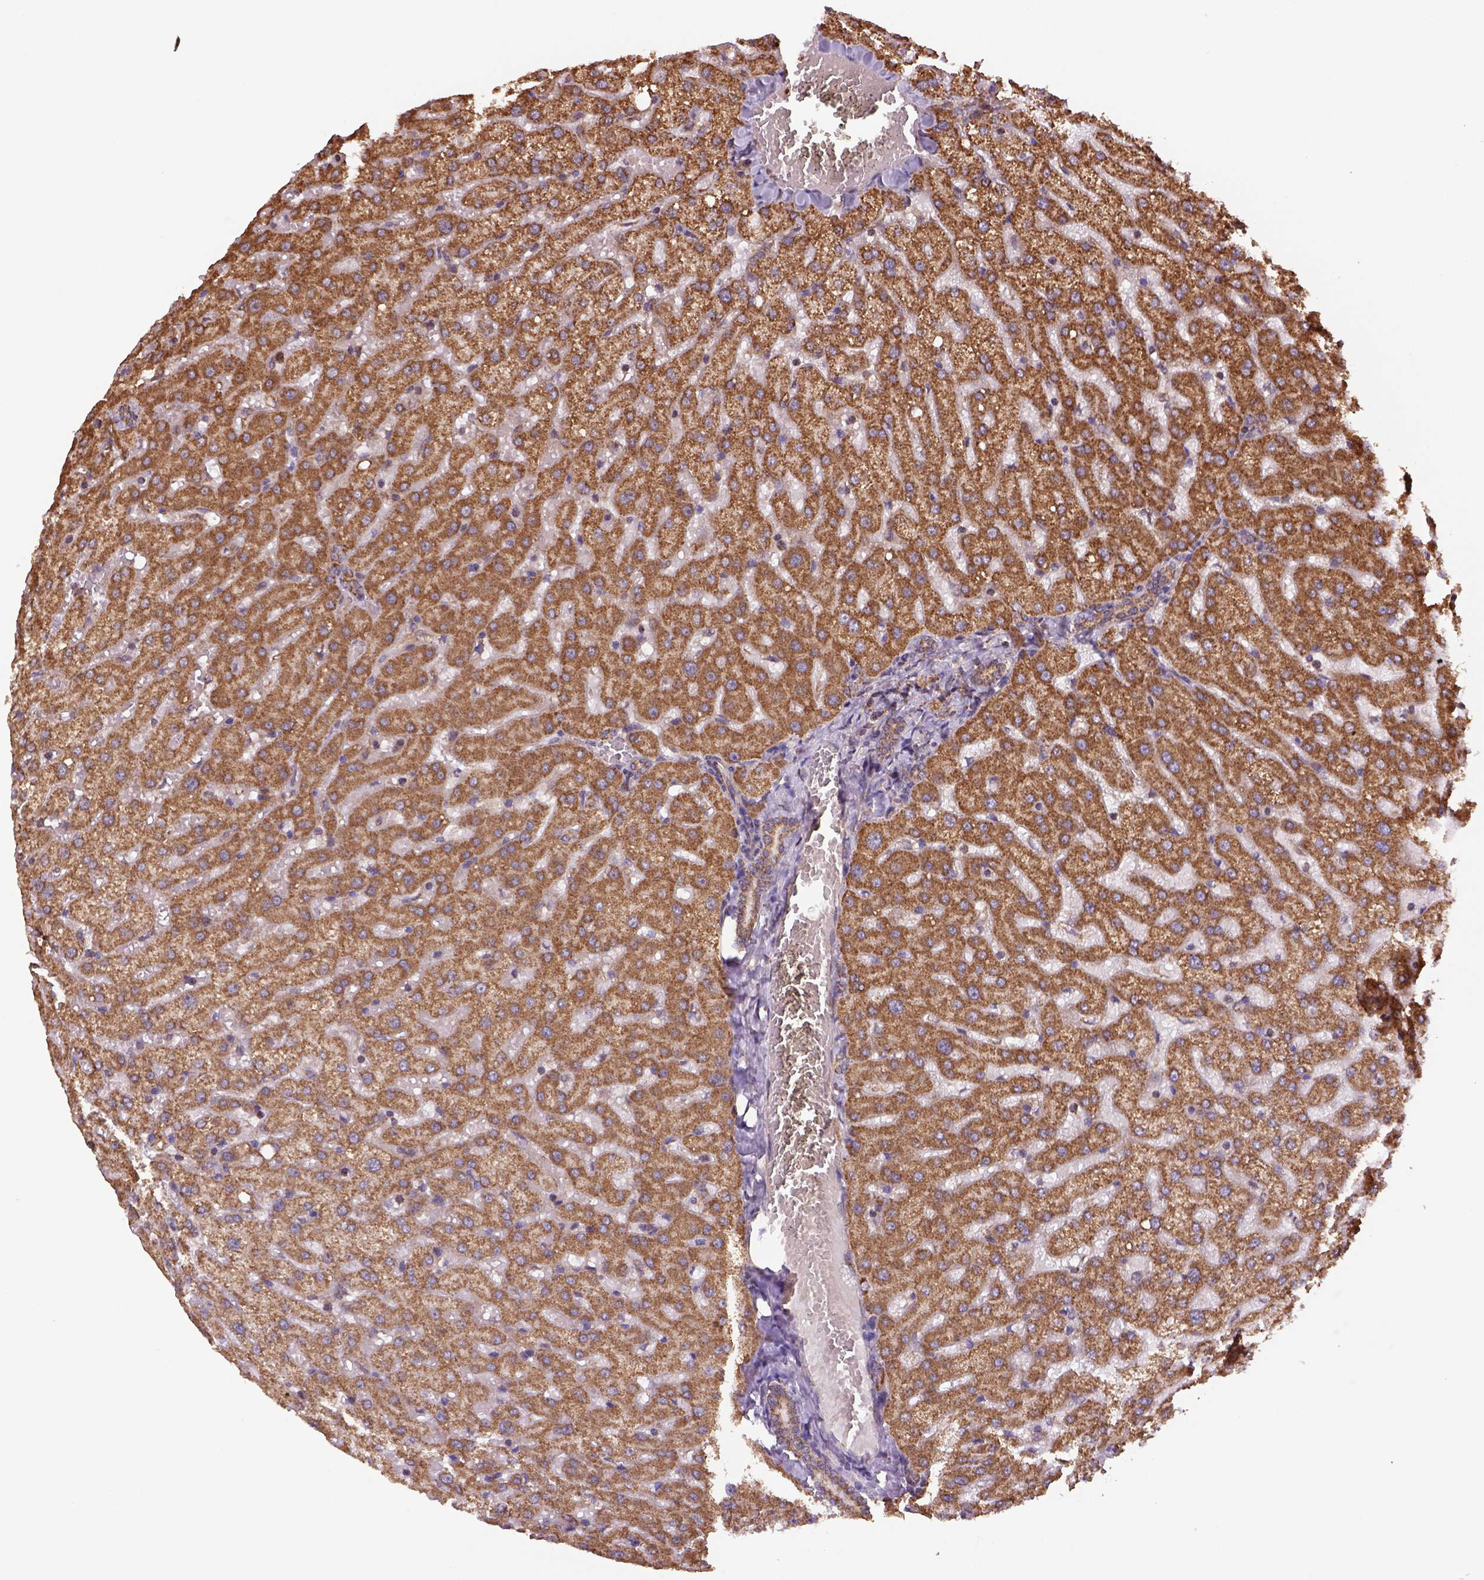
{"staining": {"intensity": "moderate", "quantity": ">75%", "location": "cytoplasmic/membranous"}, "tissue": "liver", "cell_type": "Cholangiocytes", "image_type": "normal", "snomed": [{"axis": "morphology", "description": "Normal tissue, NOS"}, {"axis": "topography", "description": "Liver"}], "caption": "The immunohistochemical stain highlights moderate cytoplasmic/membranous expression in cholangiocytes of unremarkable liver. The staining was performed using DAB, with brown indicating positive protein expression. Nuclei are stained blue with hematoxylin.", "gene": "MAPK8IP3", "patient": {"sex": "female", "age": 50}}